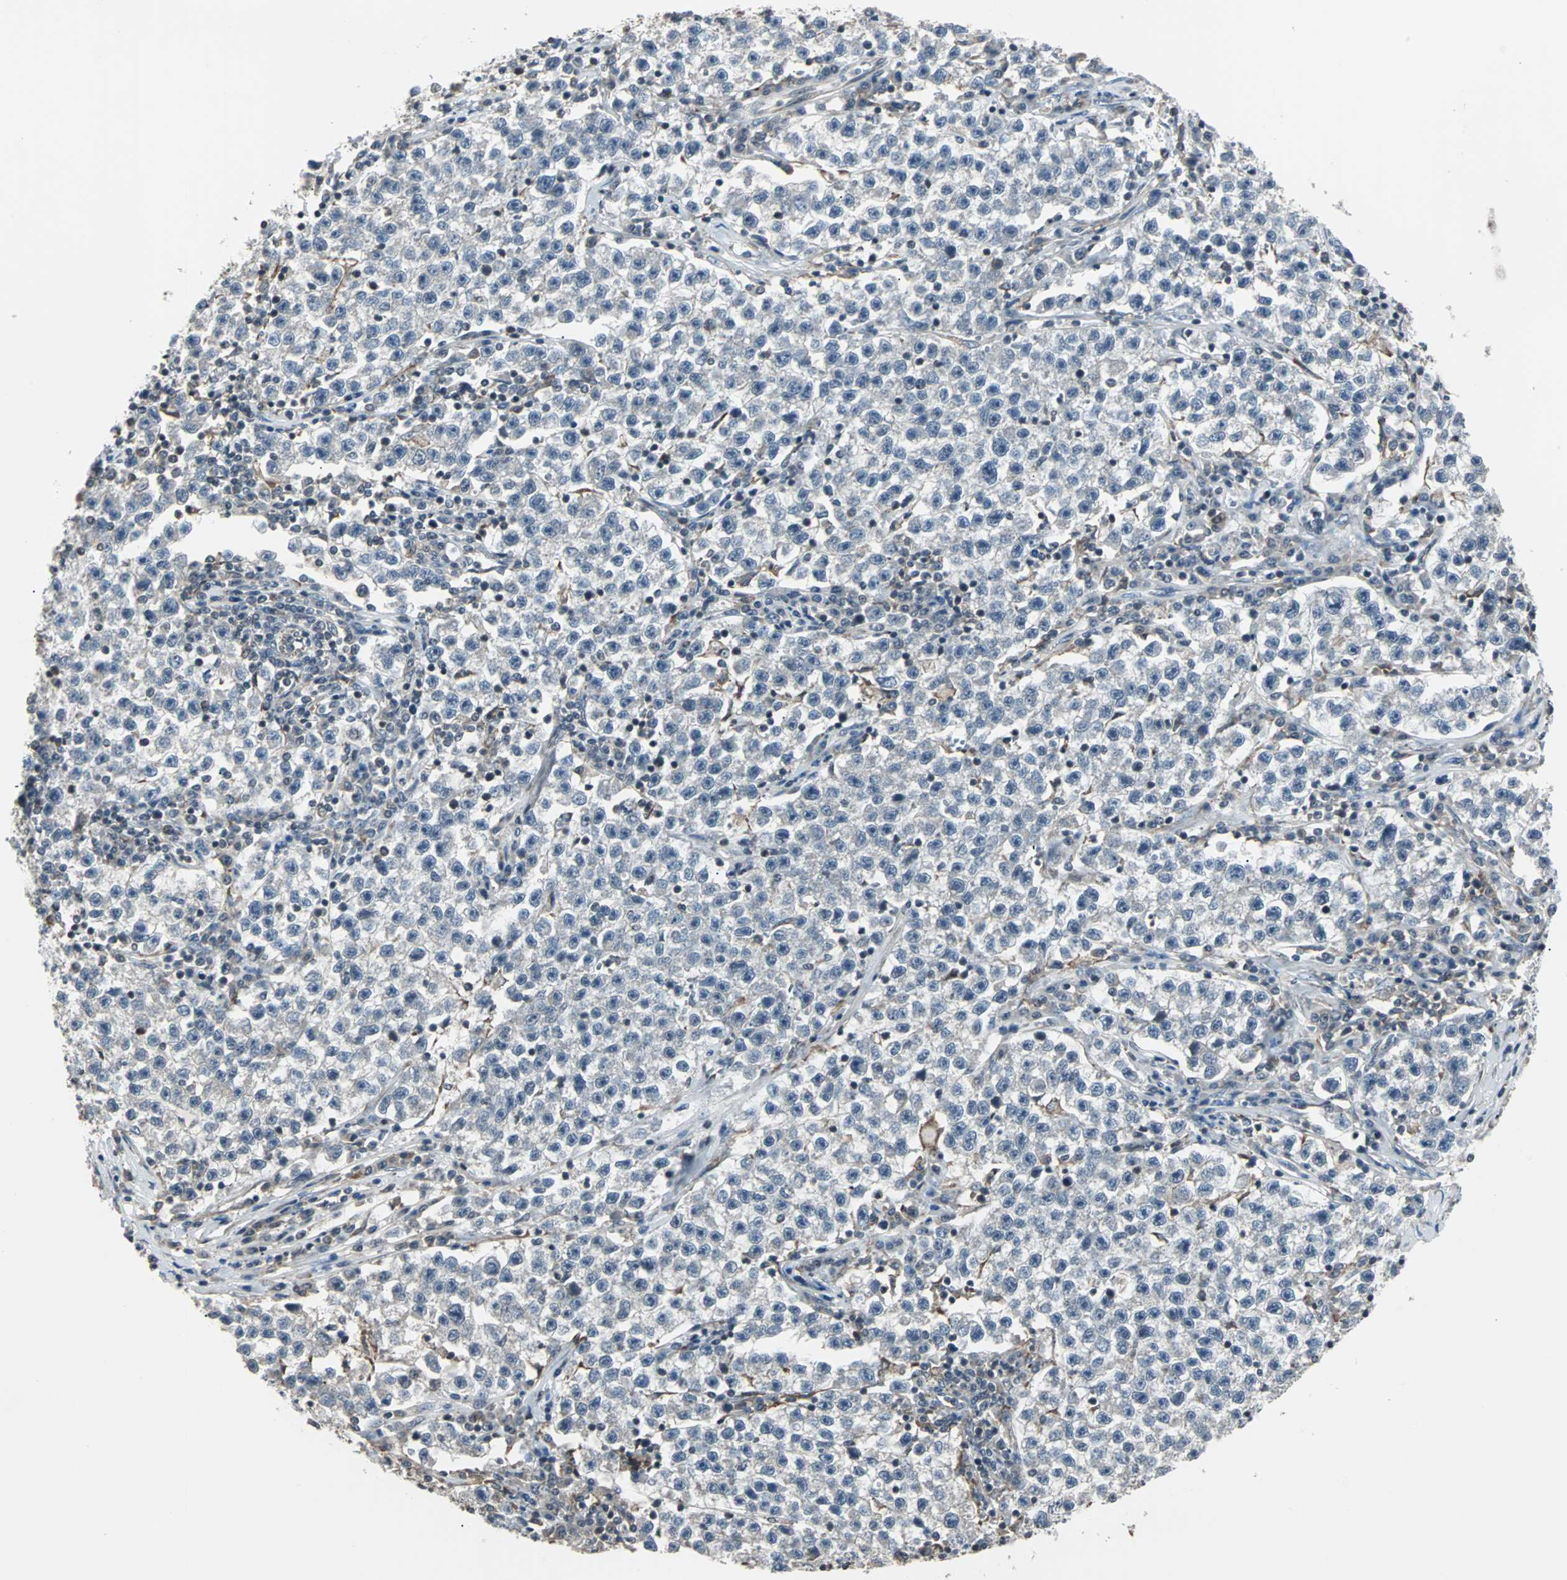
{"staining": {"intensity": "negative", "quantity": "none", "location": "none"}, "tissue": "testis cancer", "cell_type": "Tumor cells", "image_type": "cancer", "snomed": [{"axis": "morphology", "description": "Seminoma, NOS"}, {"axis": "topography", "description": "Testis"}], "caption": "The IHC histopathology image has no significant staining in tumor cells of seminoma (testis) tissue.", "gene": "TERF2IP", "patient": {"sex": "male", "age": 22}}